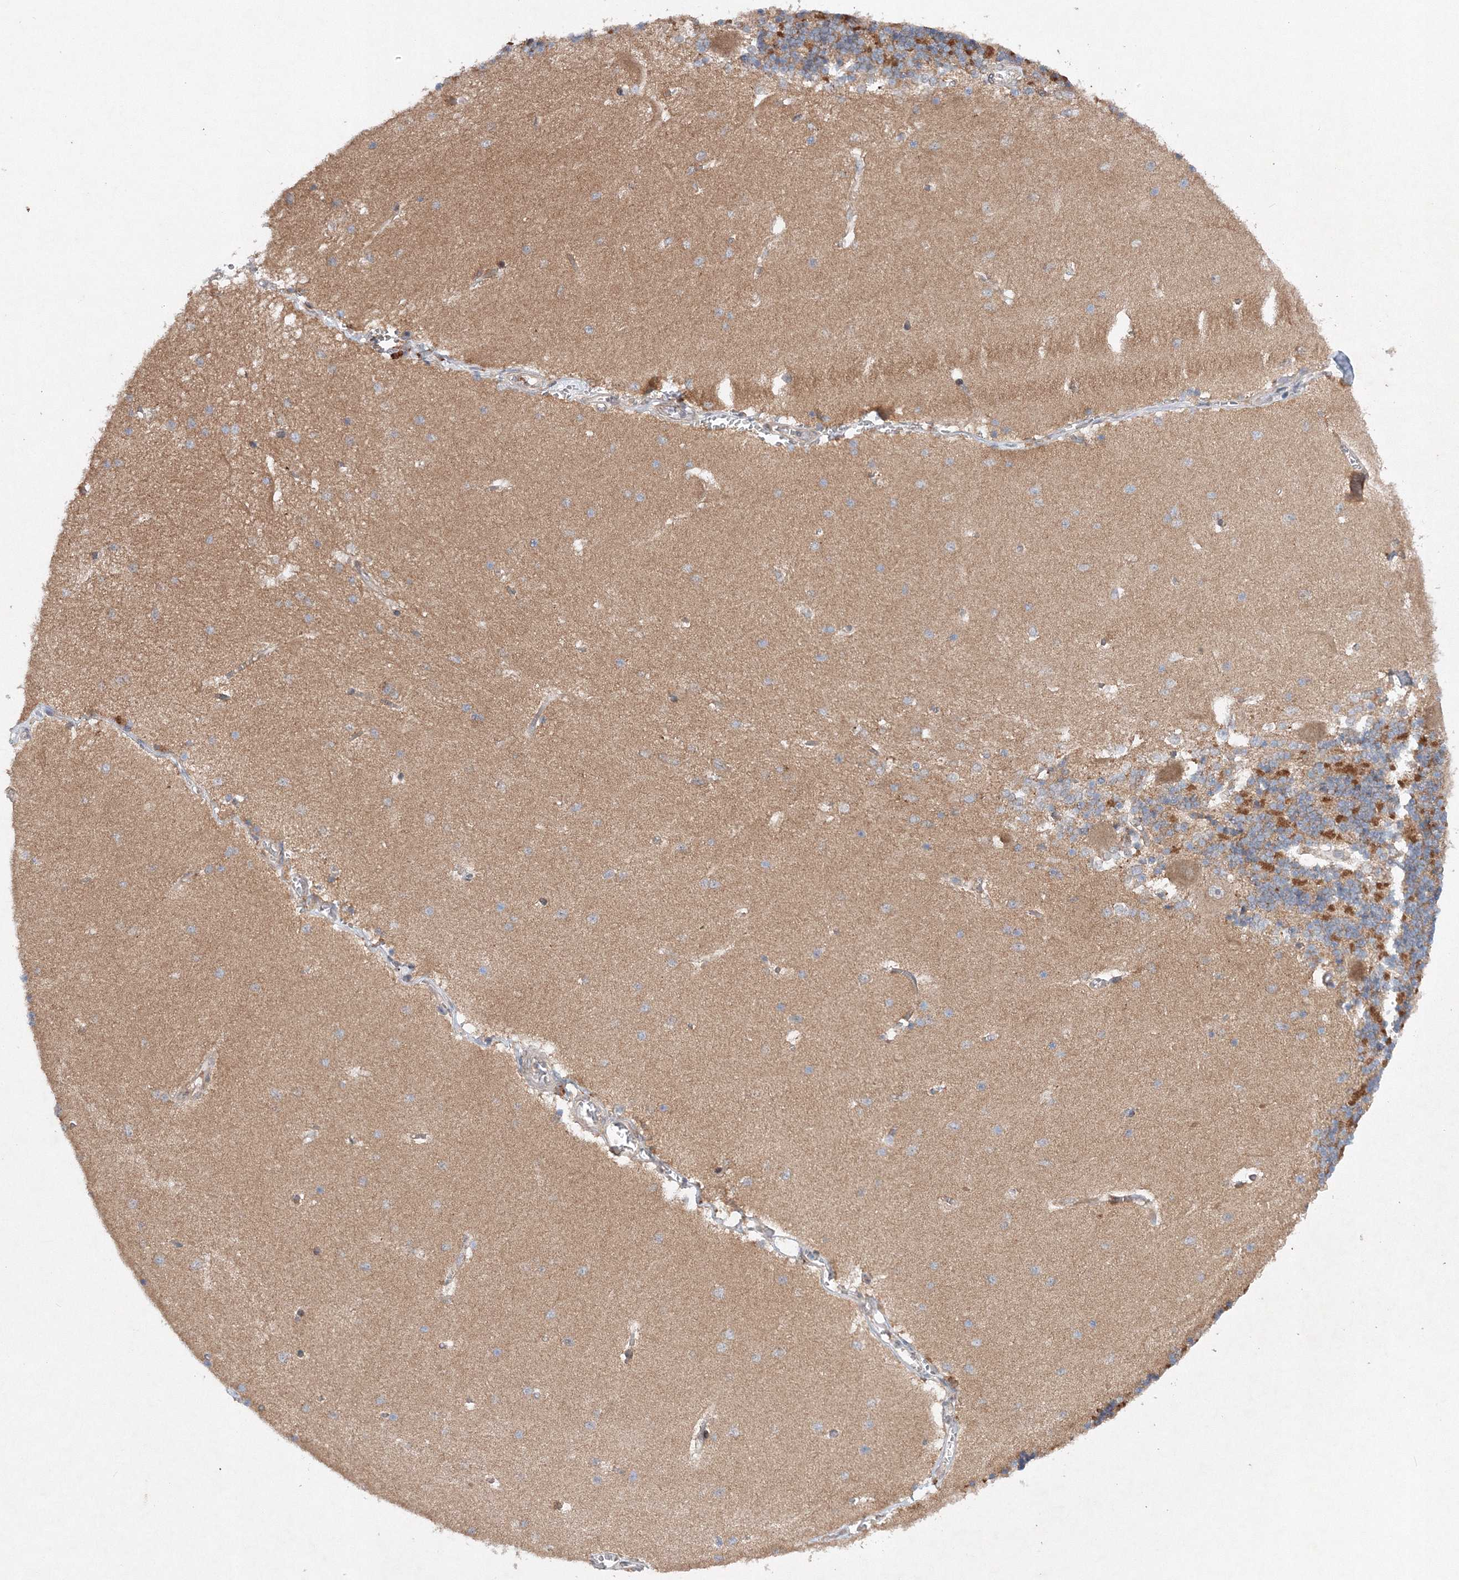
{"staining": {"intensity": "strong", "quantity": "25%-75%", "location": "cytoplasmic/membranous"}, "tissue": "cerebellum", "cell_type": "Cells in granular layer", "image_type": "normal", "snomed": [{"axis": "morphology", "description": "Normal tissue, NOS"}, {"axis": "topography", "description": "Cerebellum"}], "caption": "This is a micrograph of IHC staining of normal cerebellum, which shows strong staining in the cytoplasmic/membranous of cells in granular layer.", "gene": "SLC36A1", "patient": {"sex": "male", "age": 37}}